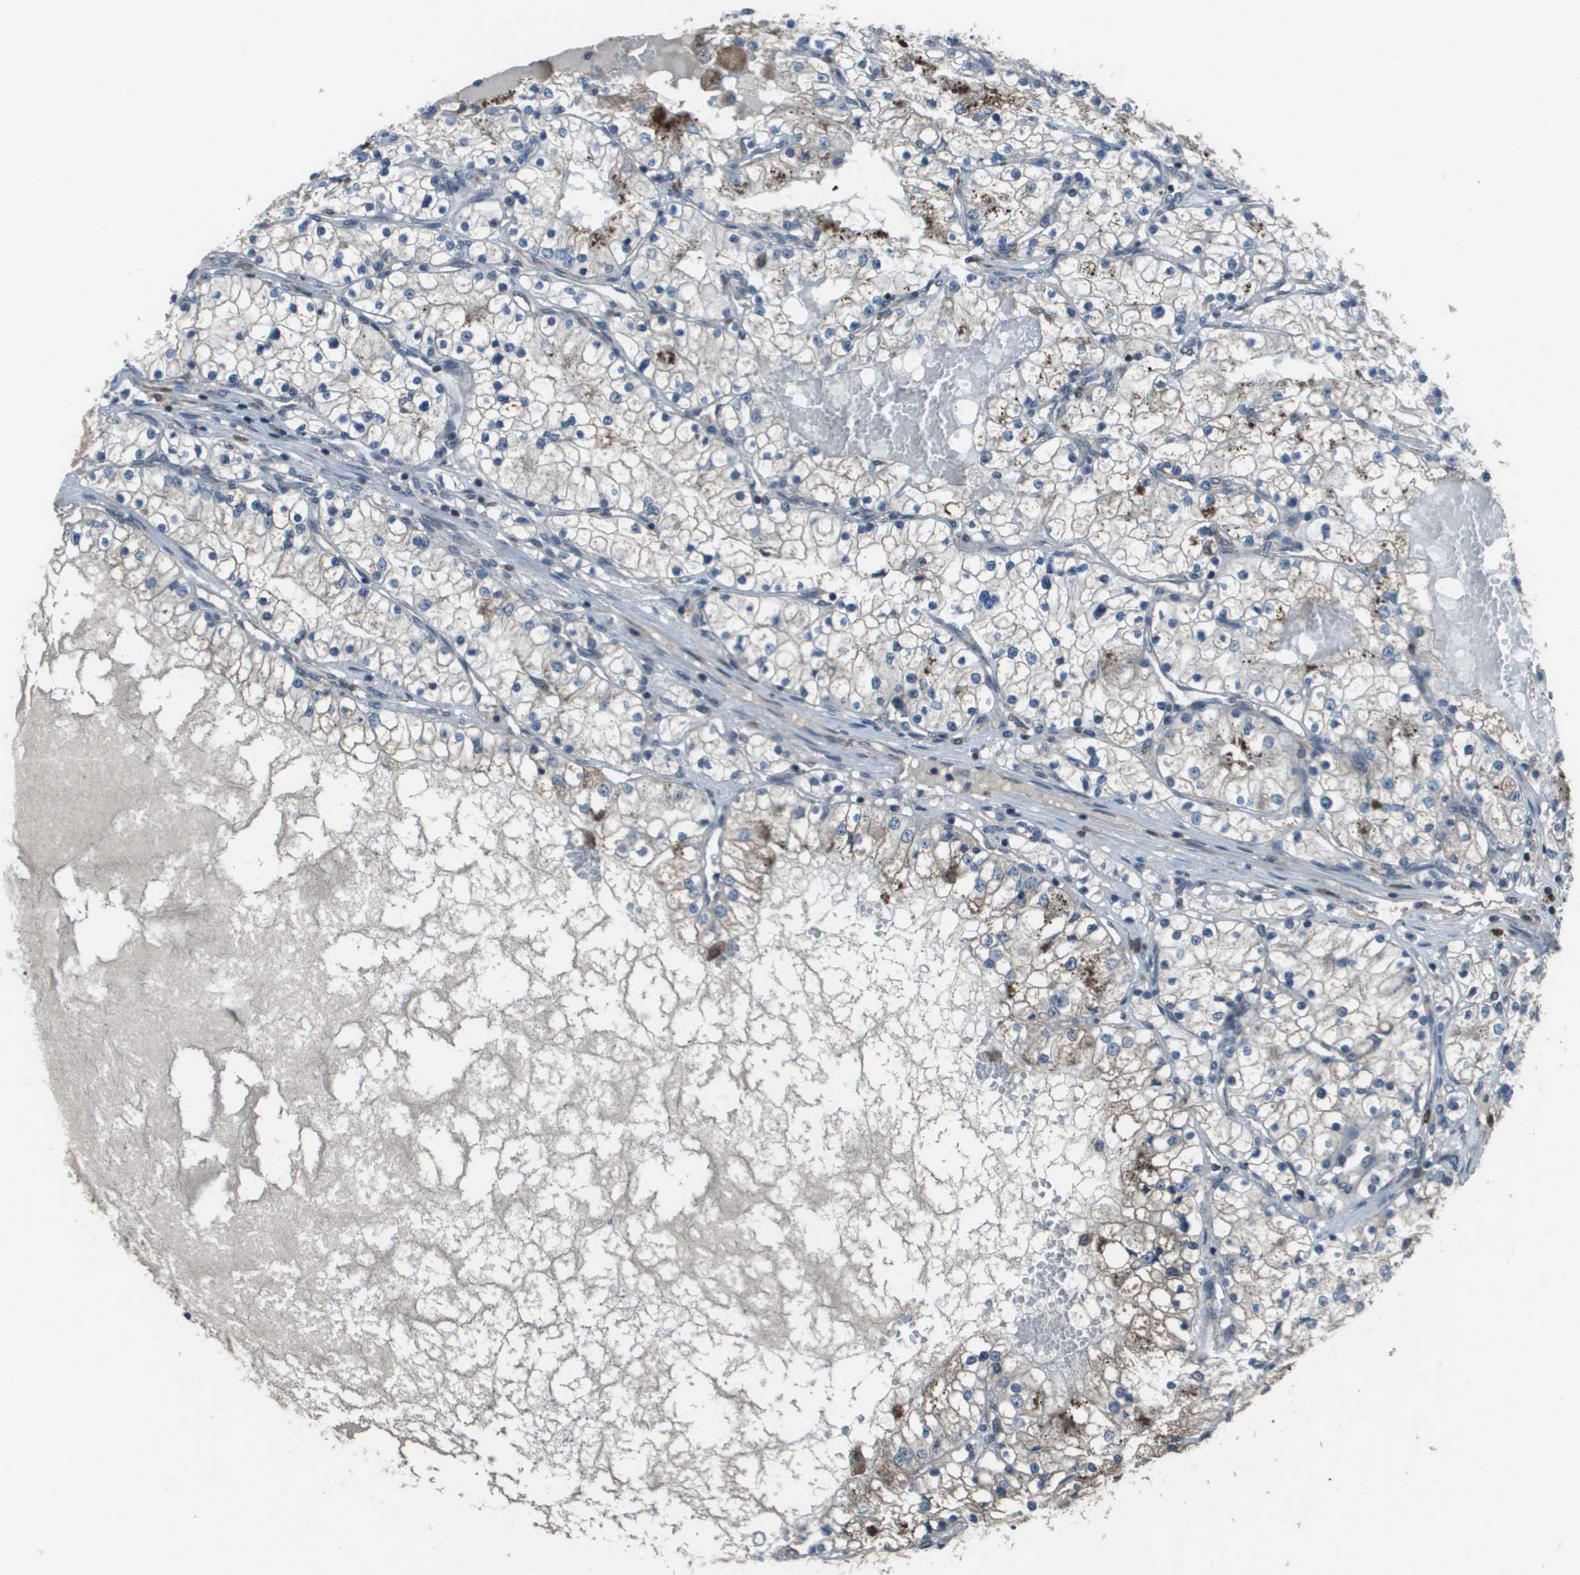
{"staining": {"intensity": "negative", "quantity": "none", "location": "none"}, "tissue": "renal cancer", "cell_type": "Tumor cells", "image_type": "cancer", "snomed": [{"axis": "morphology", "description": "Adenocarcinoma, NOS"}, {"axis": "topography", "description": "Kidney"}], "caption": "An image of adenocarcinoma (renal) stained for a protein demonstrates no brown staining in tumor cells.", "gene": "GOSR2", "patient": {"sex": "male", "age": 68}}